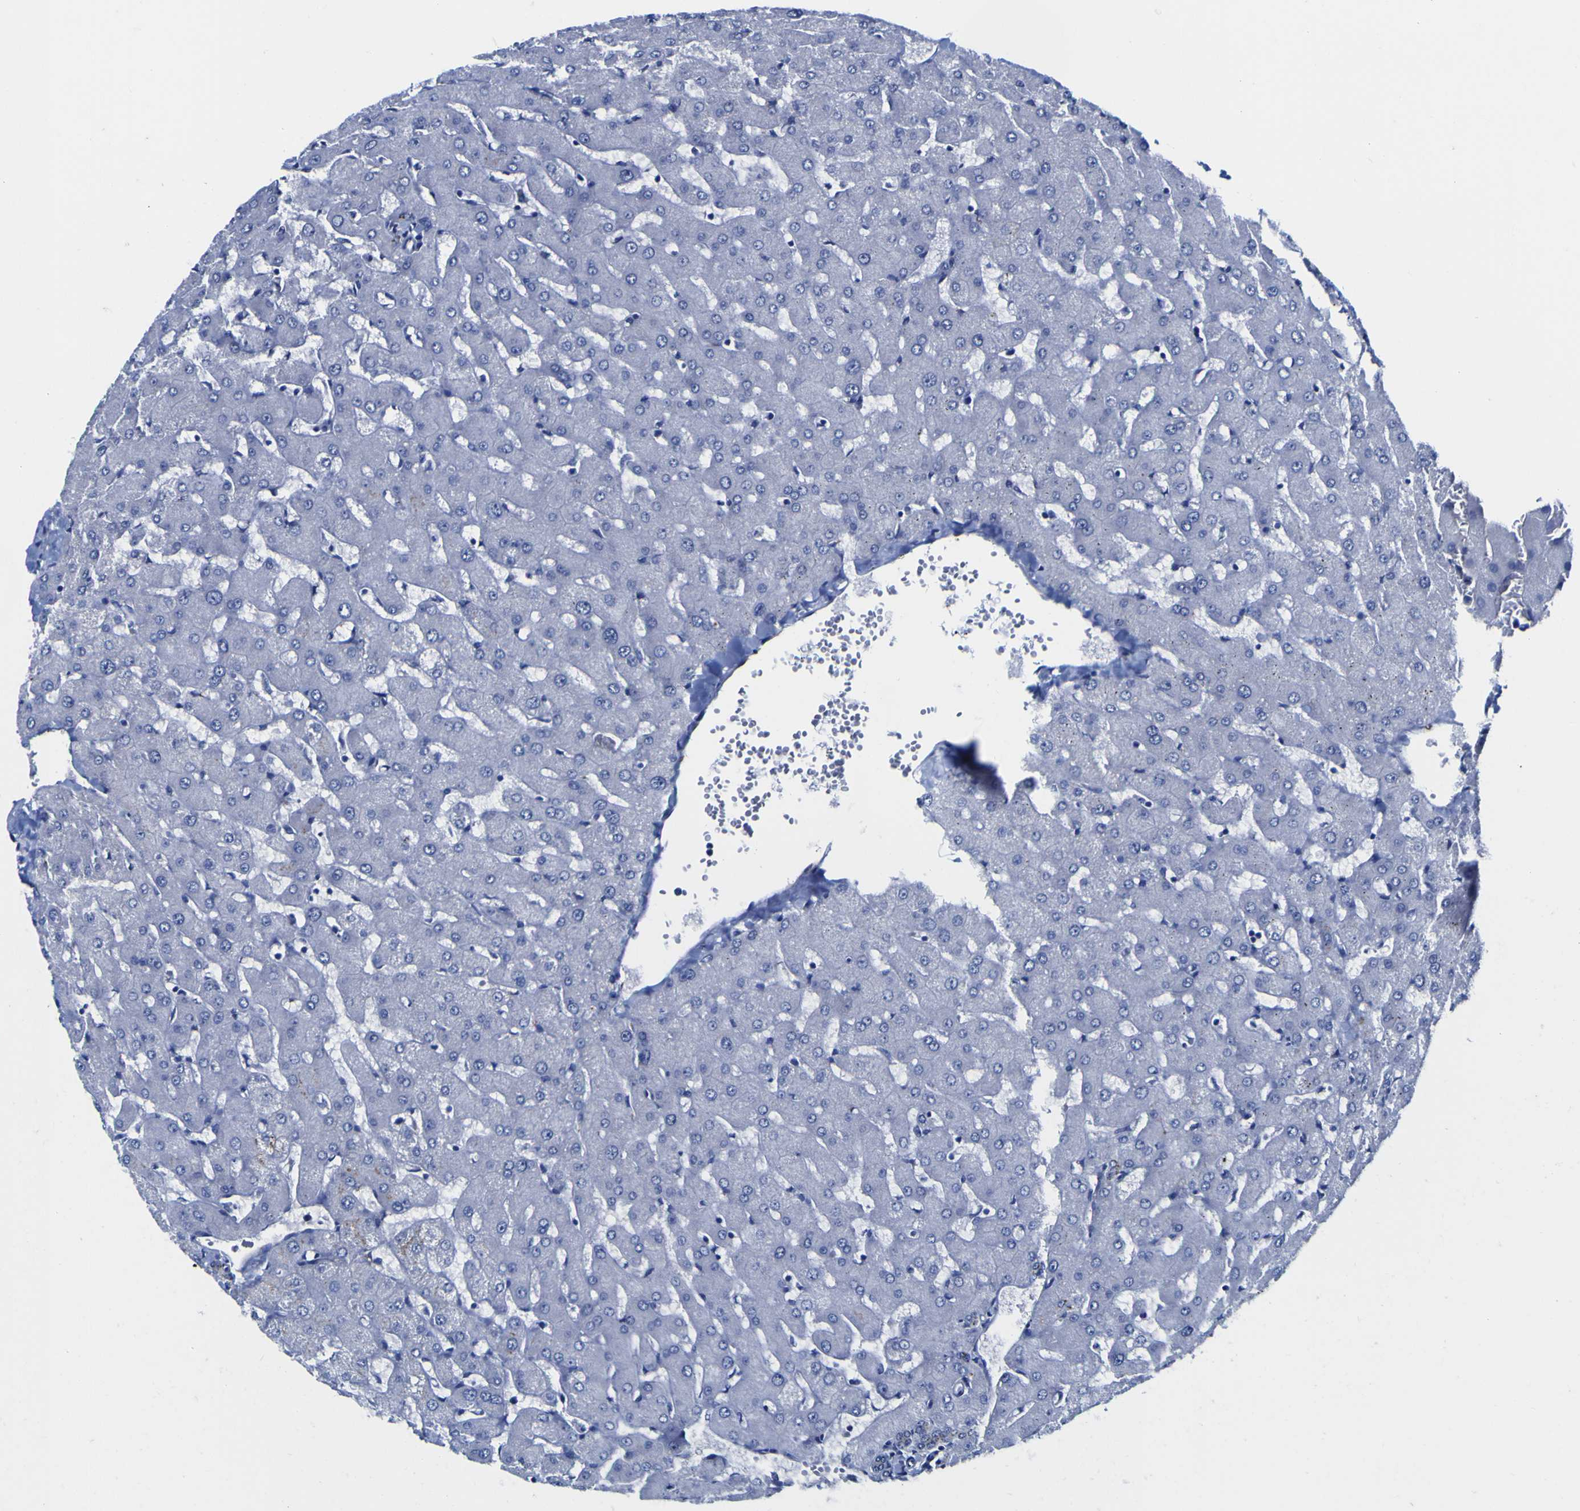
{"staining": {"intensity": "negative", "quantity": "none", "location": "none"}, "tissue": "liver", "cell_type": "Cholangiocytes", "image_type": "normal", "snomed": [{"axis": "morphology", "description": "Normal tissue, NOS"}, {"axis": "topography", "description": "Liver"}], "caption": "The histopathology image exhibits no significant expression in cholangiocytes of liver.", "gene": "GOLM1", "patient": {"sex": "female", "age": 63}}